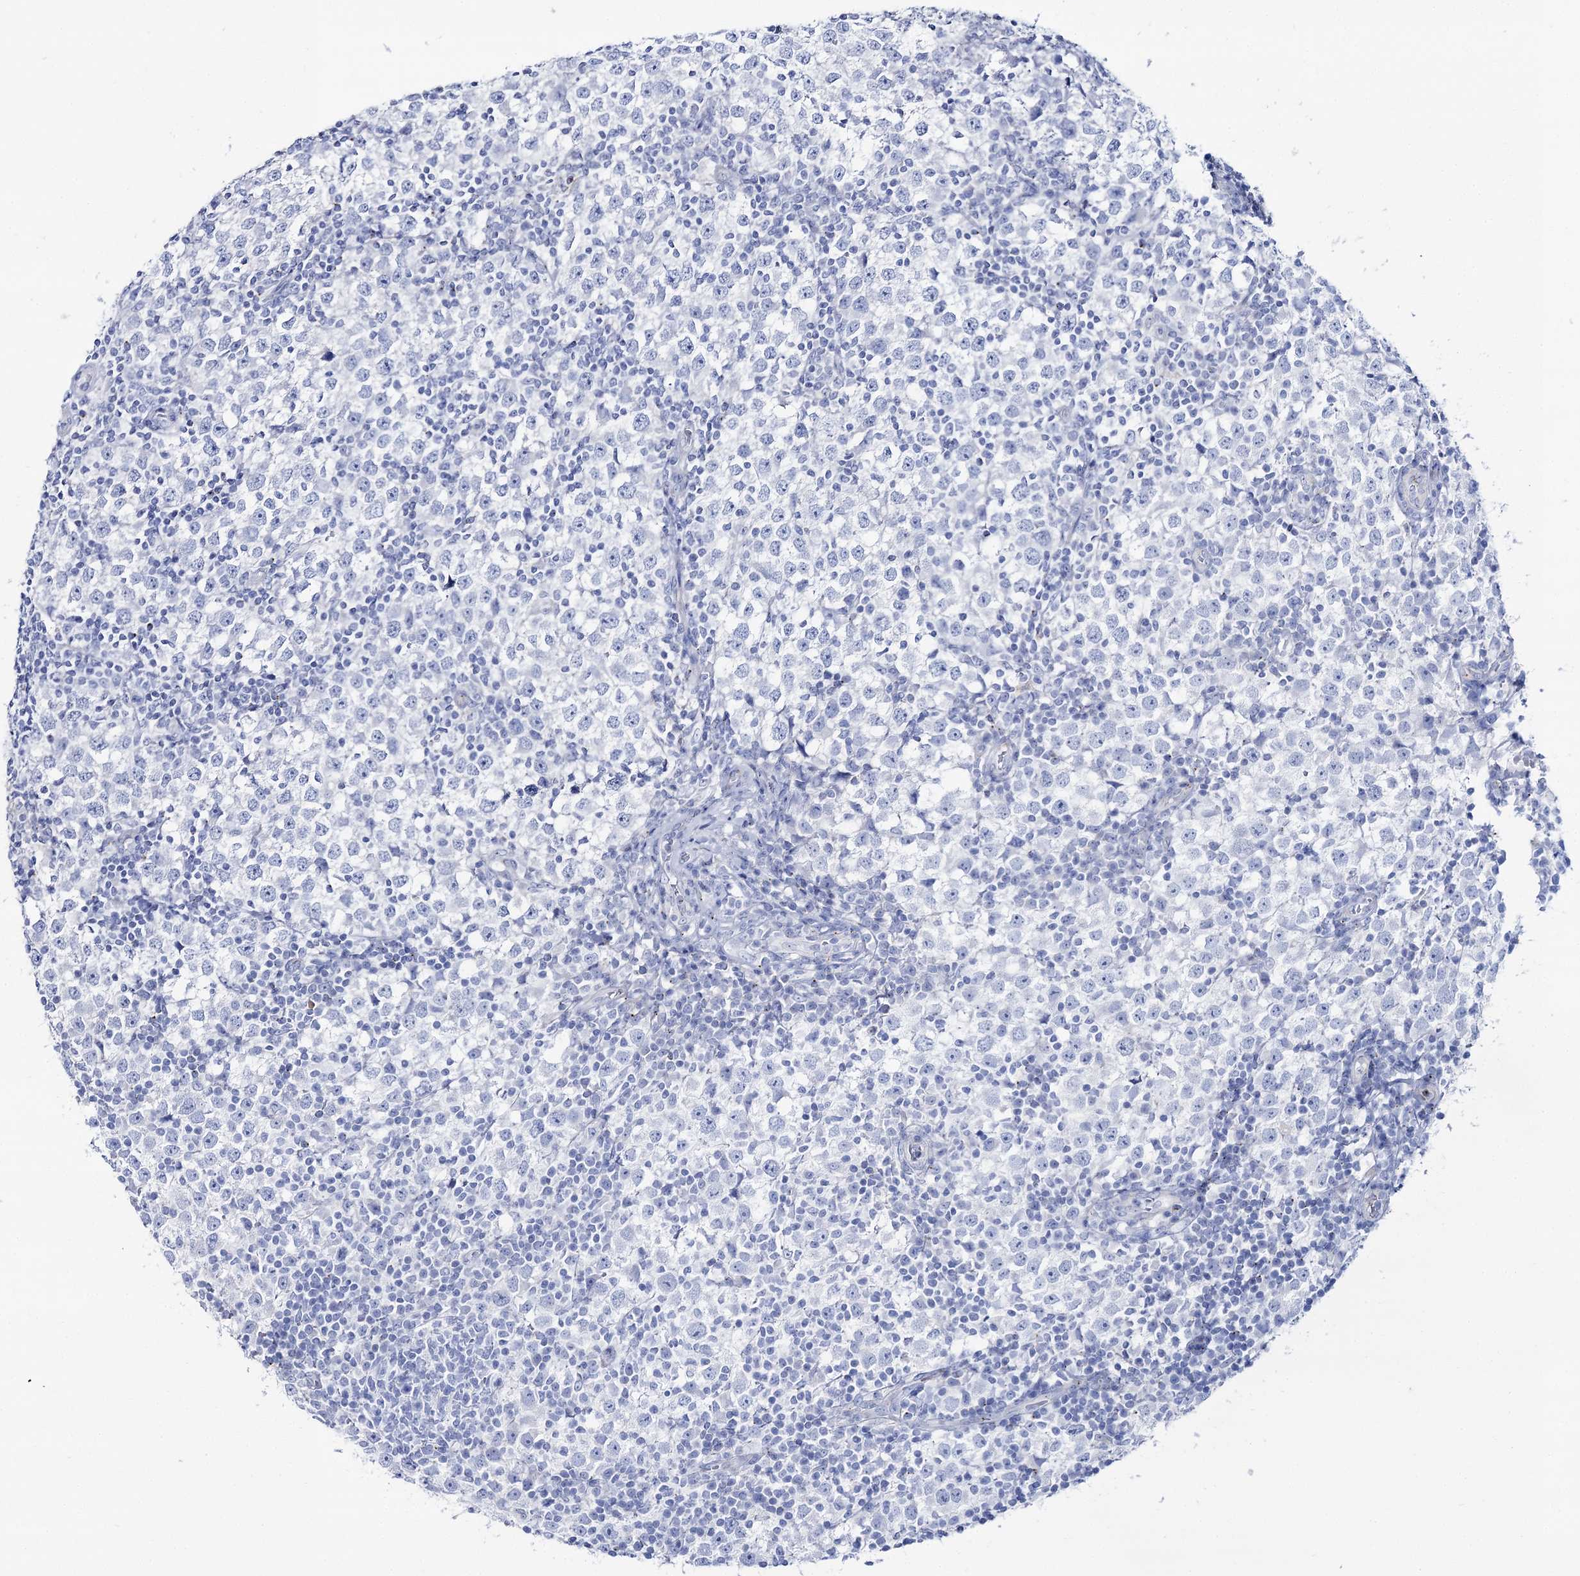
{"staining": {"intensity": "negative", "quantity": "none", "location": "none"}, "tissue": "testis cancer", "cell_type": "Tumor cells", "image_type": "cancer", "snomed": [{"axis": "morphology", "description": "Seminoma, NOS"}, {"axis": "topography", "description": "Testis"}], "caption": "IHC of testis cancer (seminoma) displays no expression in tumor cells.", "gene": "SLC3A1", "patient": {"sex": "male", "age": 65}}